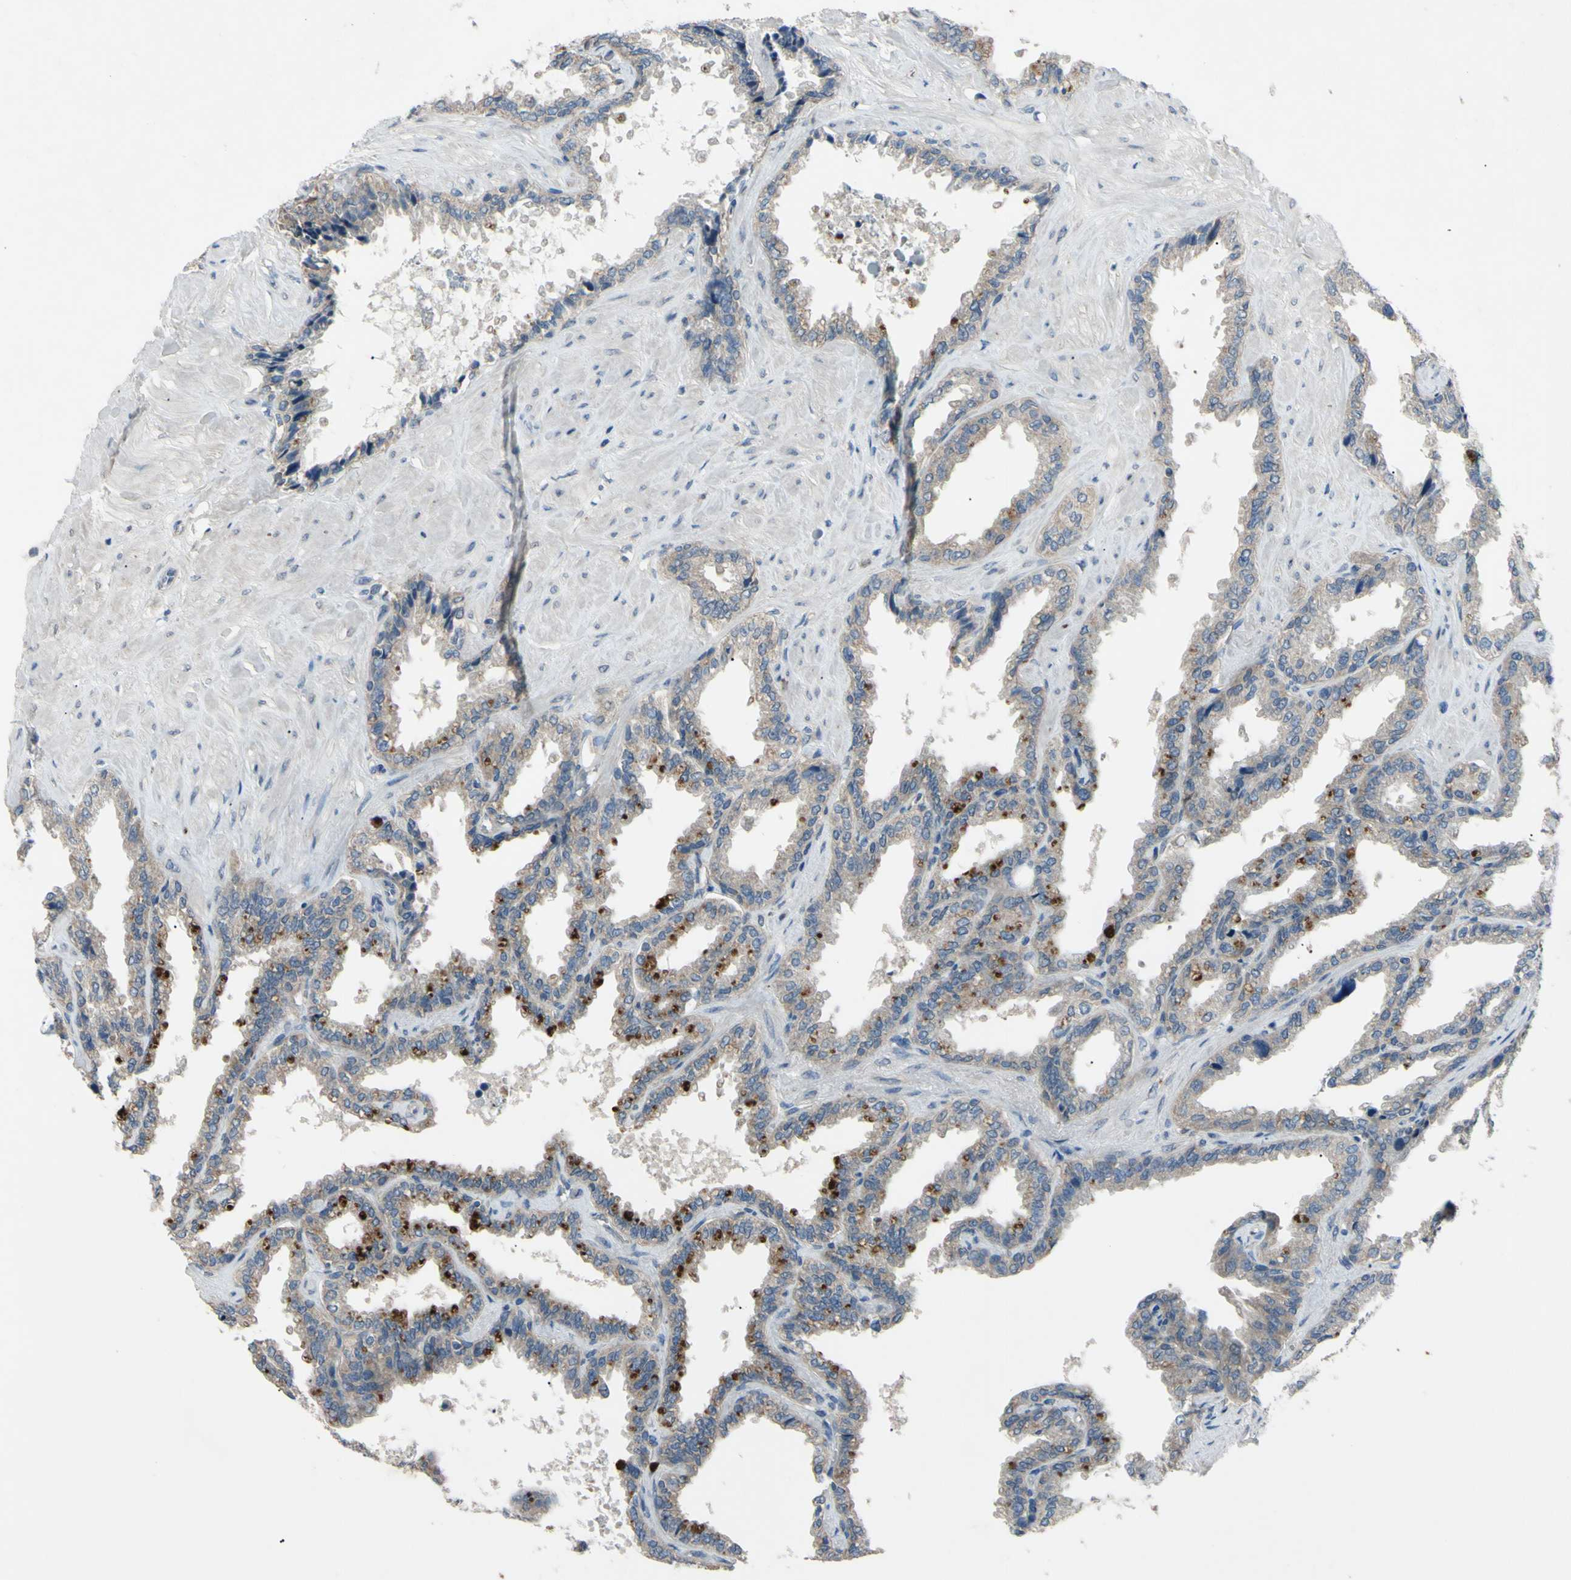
{"staining": {"intensity": "weak", "quantity": "<25%", "location": "cytoplasmic/membranous"}, "tissue": "seminal vesicle", "cell_type": "Glandular cells", "image_type": "normal", "snomed": [{"axis": "morphology", "description": "Normal tissue, NOS"}, {"axis": "topography", "description": "Seminal veicle"}], "caption": "Micrograph shows no significant protein positivity in glandular cells of benign seminal vesicle.", "gene": "HILPDA", "patient": {"sex": "male", "age": 46}}